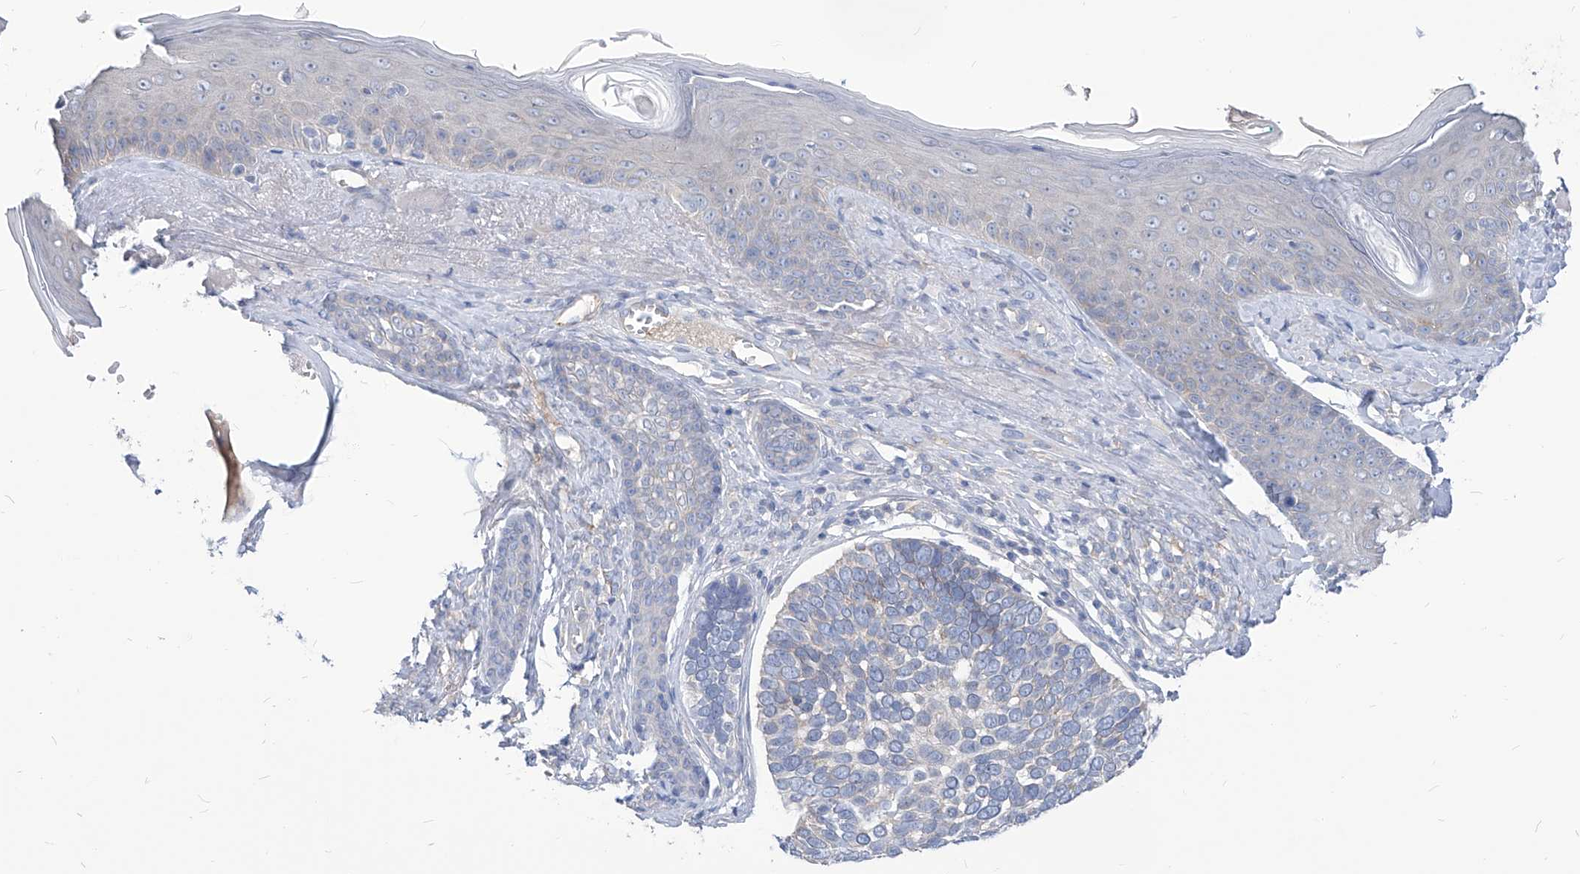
{"staining": {"intensity": "negative", "quantity": "none", "location": "none"}, "tissue": "skin cancer", "cell_type": "Tumor cells", "image_type": "cancer", "snomed": [{"axis": "morphology", "description": "Basal cell carcinoma"}, {"axis": "topography", "description": "Skin"}], "caption": "Immunohistochemical staining of human skin basal cell carcinoma exhibits no significant positivity in tumor cells.", "gene": "AKAP10", "patient": {"sex": "male", "age": 62}}